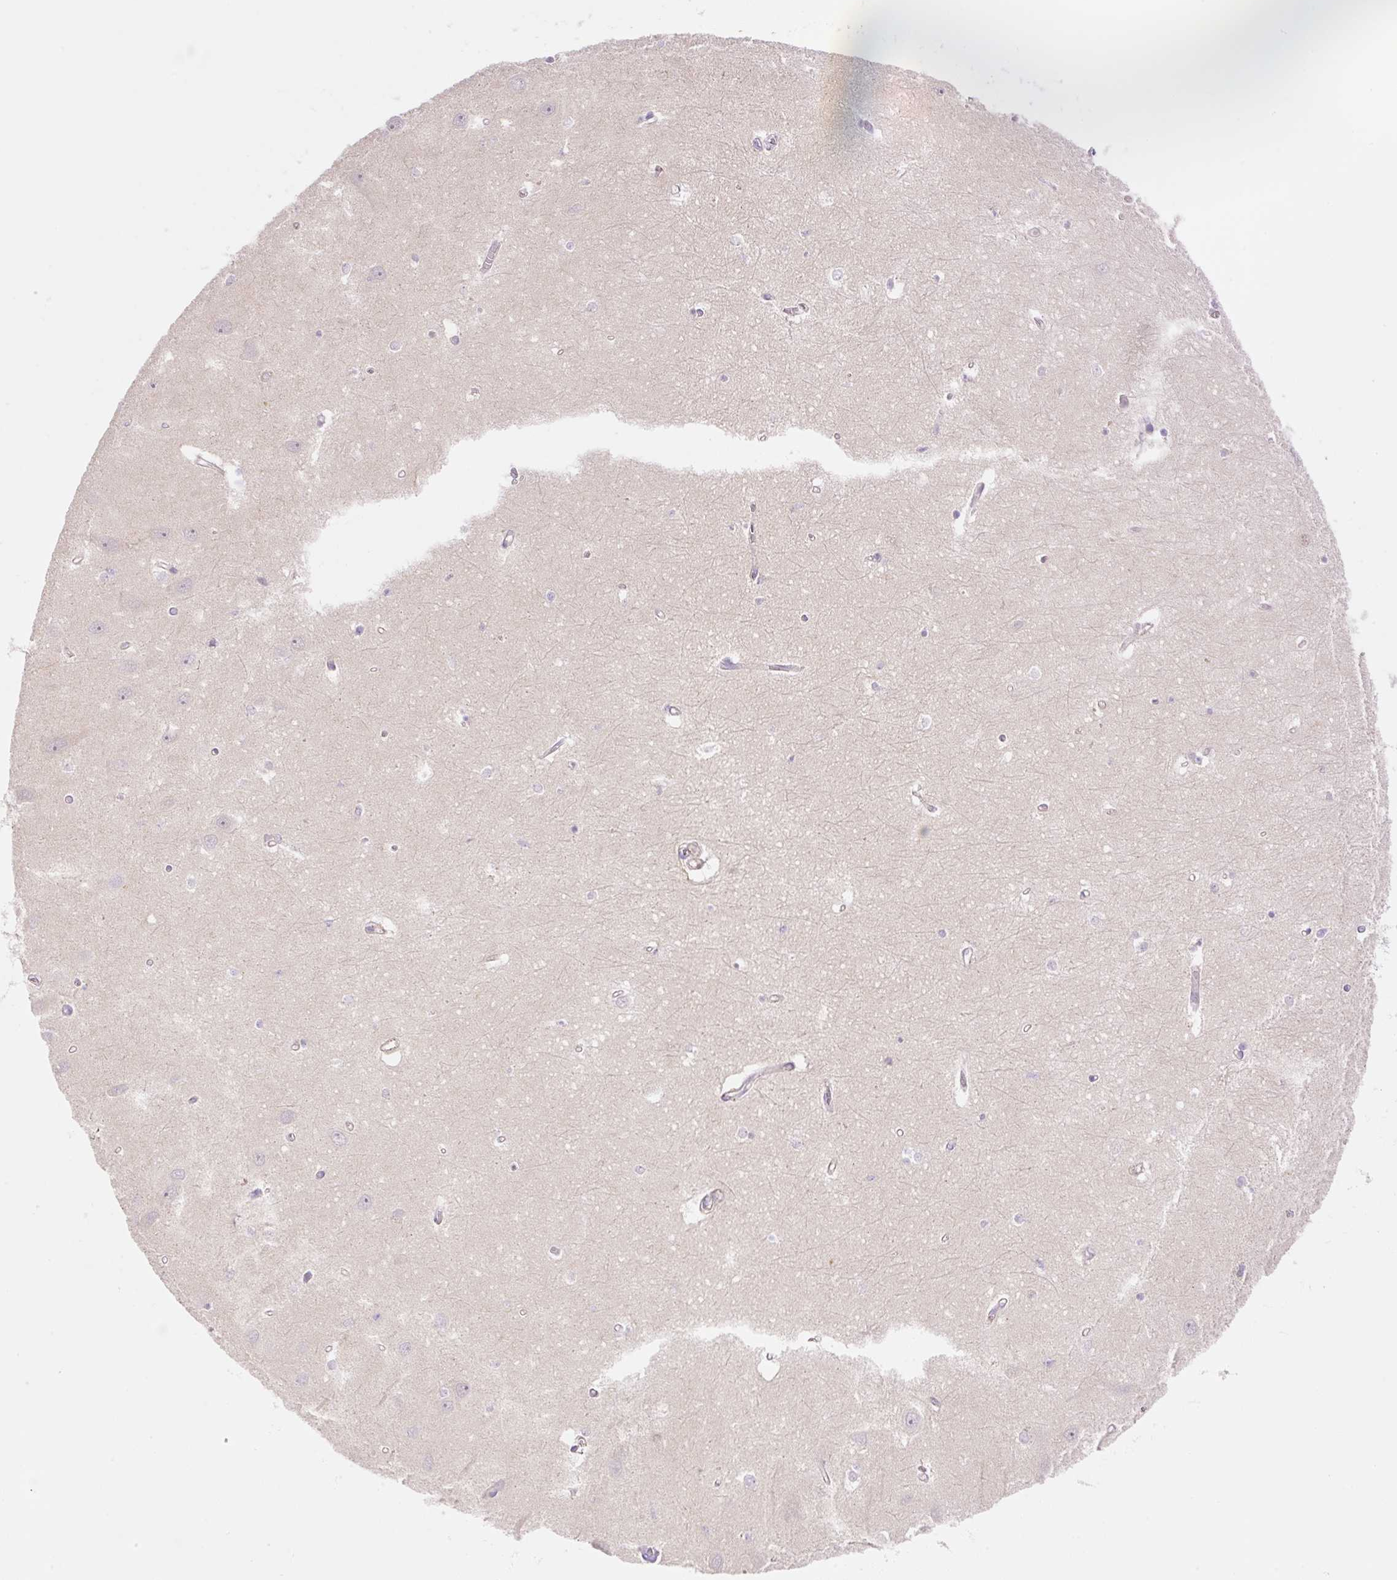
{"staining": {"intensity": "negative", "quantity": "none", "location": "none"}, "tissue": "hippocampus", "cell_type": "Glial cells", "image_type": "normal", "snomed": [{"axis": "morphology", "description": "Normal tissue, NOS"}, {"axis": "topography", "description": "Hippocampus"}], "caption": "Hippocampus stained for a protein using immunohistochemistry (IHC) exhibits no staining glial cells.", "gene": "DENND5A", "patient": {"sex": "female", "age": 64}}